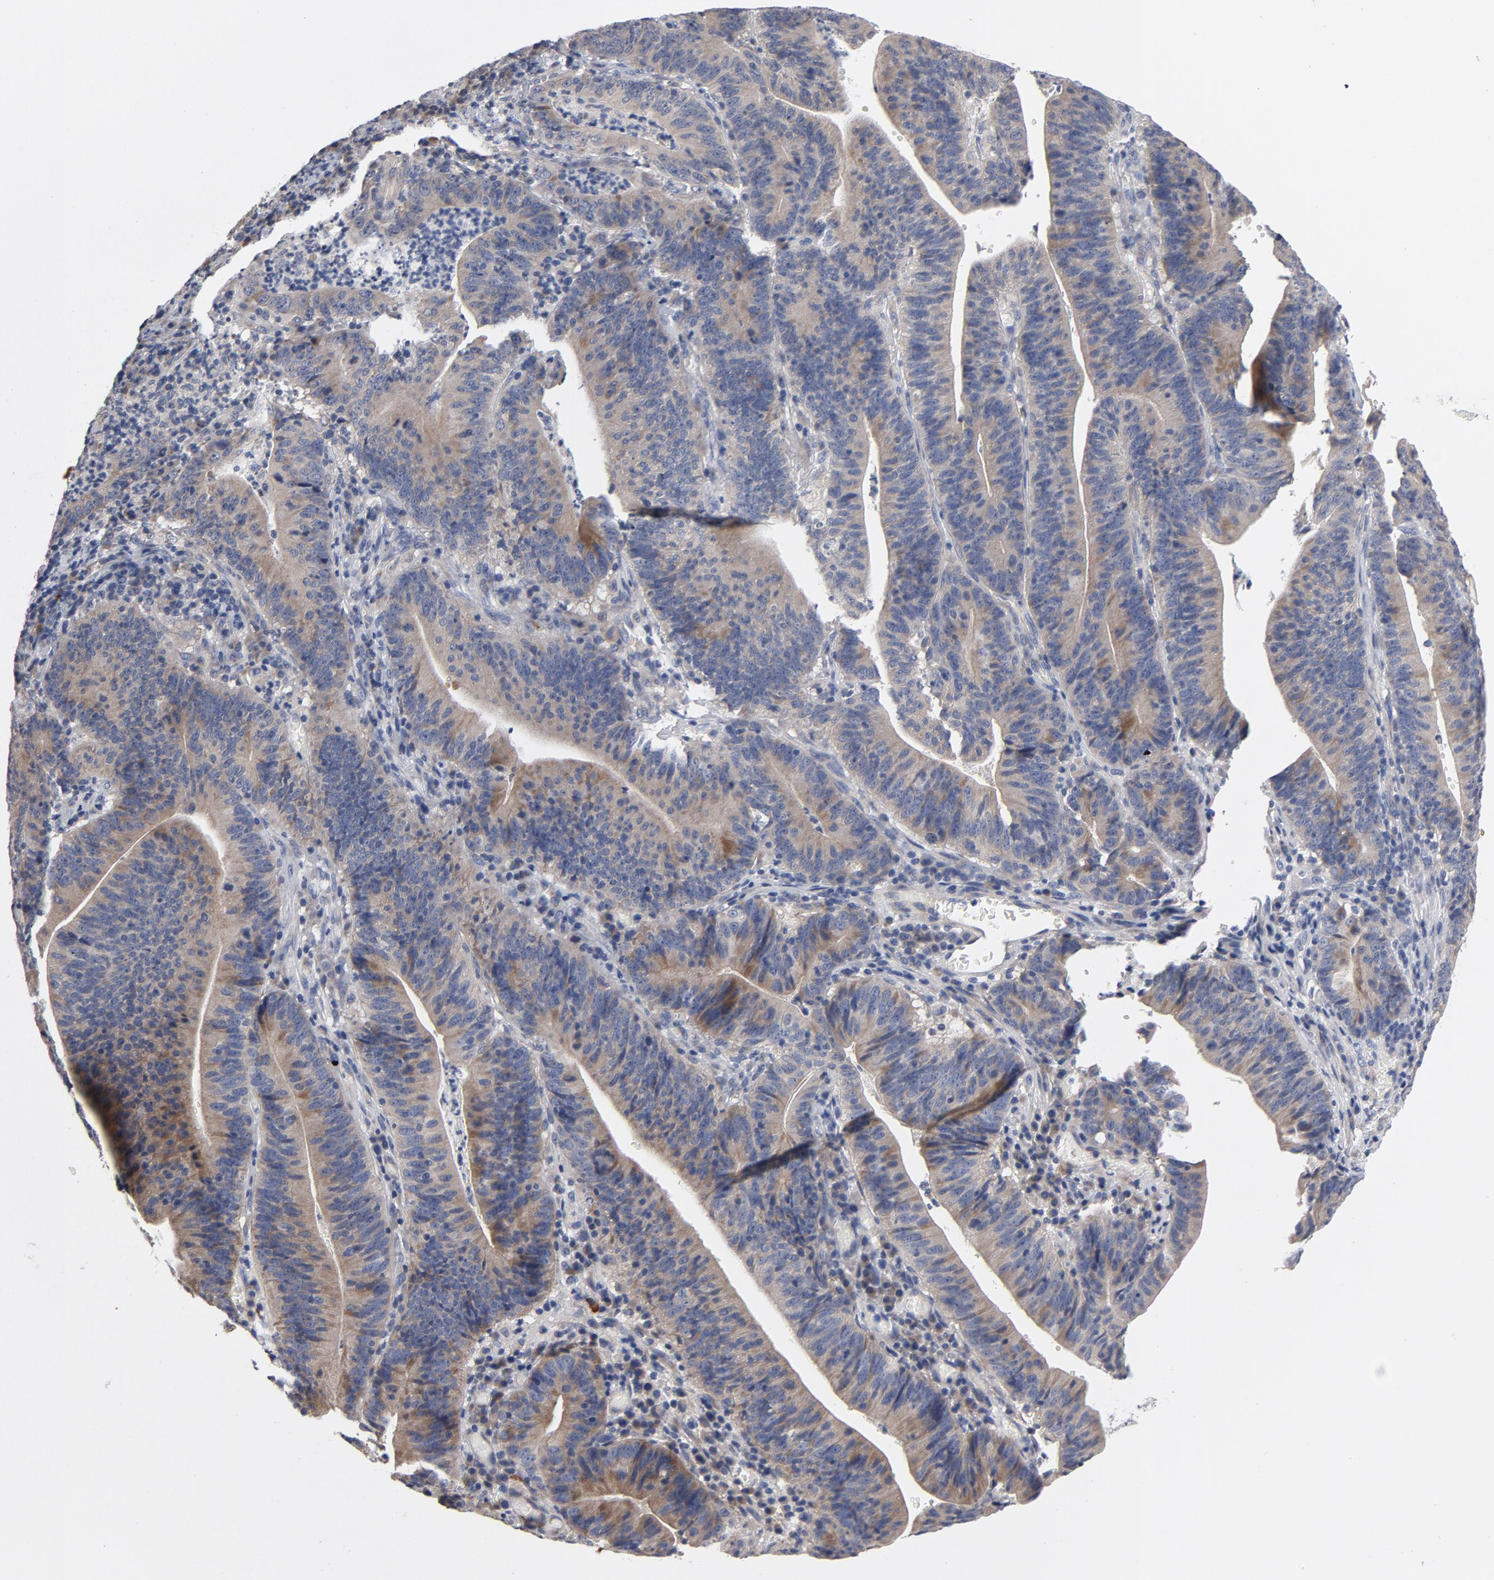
{"staining": {"intensity": "weak", "quantity": ">75%", "location": "cytoplasmic/membranous"}, "tissue": "stomach cancer", "cell_type": "Tumor cells", "image_type": "cancer", "snomed": [{"axis": "morphology", "description": "Adenocarcinoma, NOS"}, {"axis": "topography", "description": "Stomach, lower"}], "caption": "Human adenocarcinoma (stomach) stained with a brown dye exhibits weak cytoplasmic/membranous positive positivity in approximately >75% of tumor cells.", "gene": "CCDC134", "patient": {"sex": "female", "age": 86}}